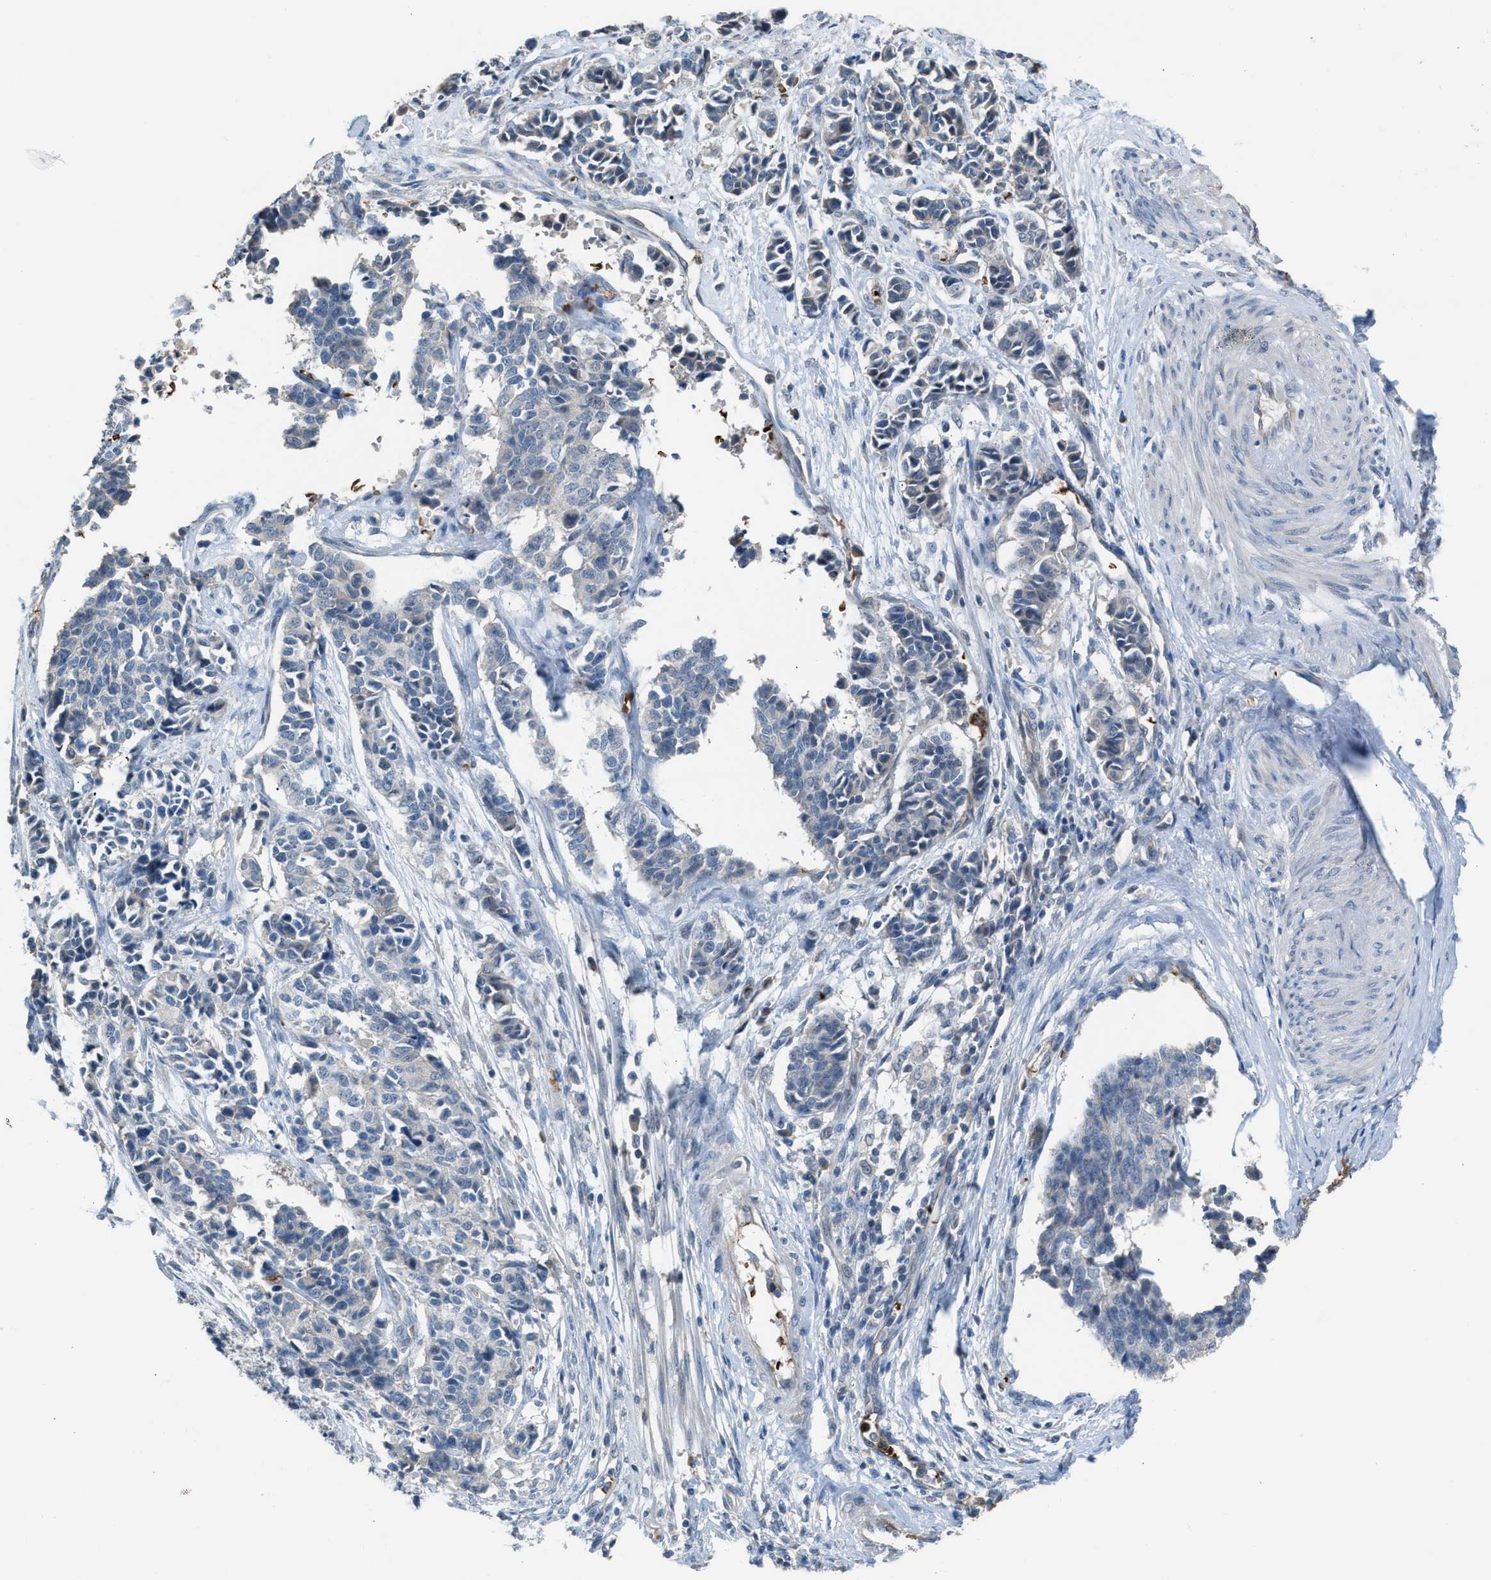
{"staining": {"intensity": "negative", "quantity": "none", "location": "none"}, "tissue": "cervical cancer", "cell_type": "Tumor cells", "image_type": "cancer", "snomed": [{"axis": "morphology", "description": "Normal tissue, NOS"}, {"axis": "morphology", "description": "Squamous cell carcinoma, NOS"}, {"axis": "topography", "description": "Cervix"}], "caption": "DAB immunohistochemical staining of cervical cancer (squamous cell carcinoma) demonstrates no significant staining in tumor cells.", "gene": "CFAP77", "patient": {"sex": "female", "age": 35}}